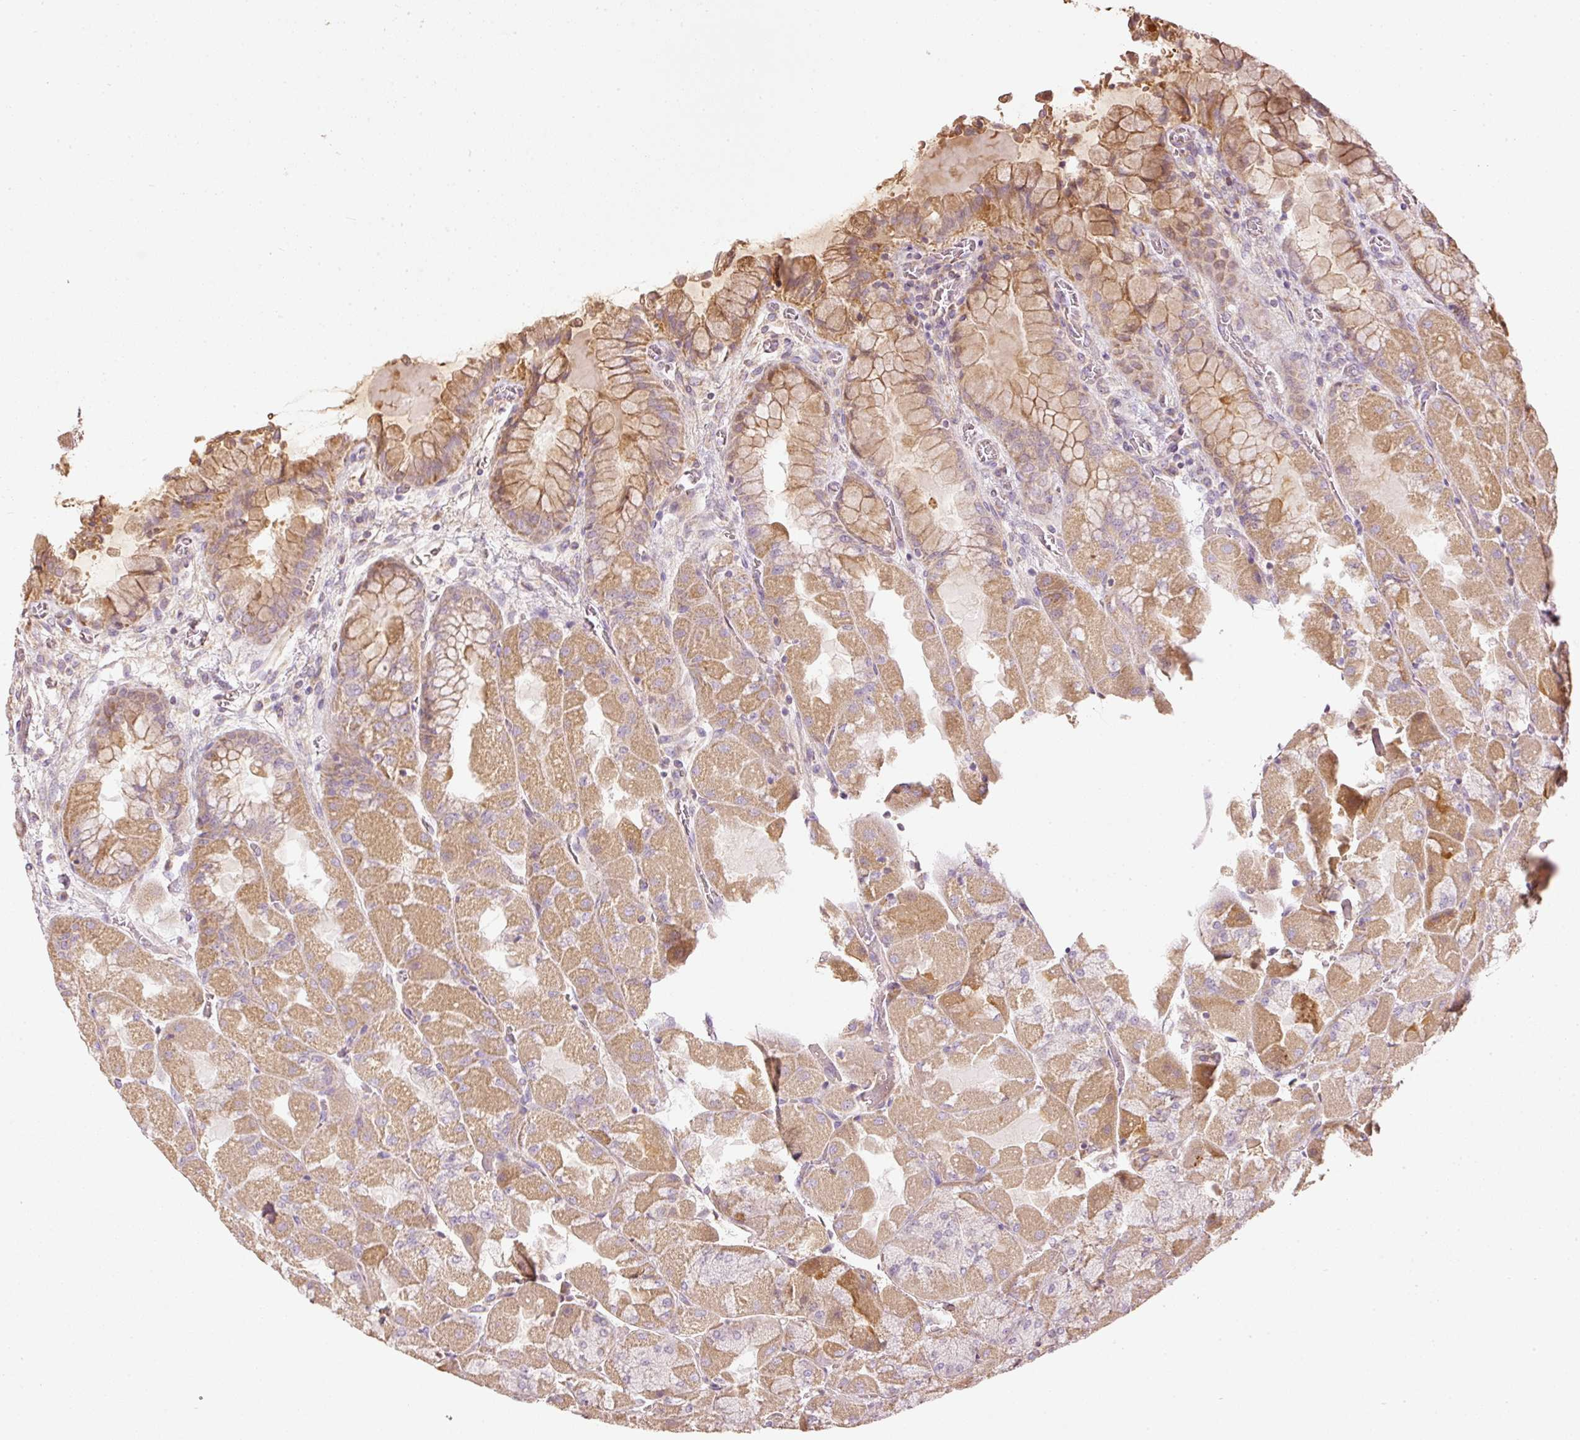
{"staining": {"intensity": "moderate", "quantity": "25%-75%", "location": "cytoplasmic/membranous"}, "tissue": "stomach", "cell_type": "Glandular cells", "image_type": "normal", "snomed": [{"axis": "morphology", "description": "Normal tissue, NOS"}, {"axis": "topography", "description": "Stomach"}], "caption": "Protein expression analysis of normal stomach demonstrates moderate cytoplasmic/membranous positivity in approximately 25%-75% of glandular cells. (Brightfield microscopy of DAB IHC at high magnification).", "gene": "SERPING1", "patient": {"sex": "female", "age": 61}}